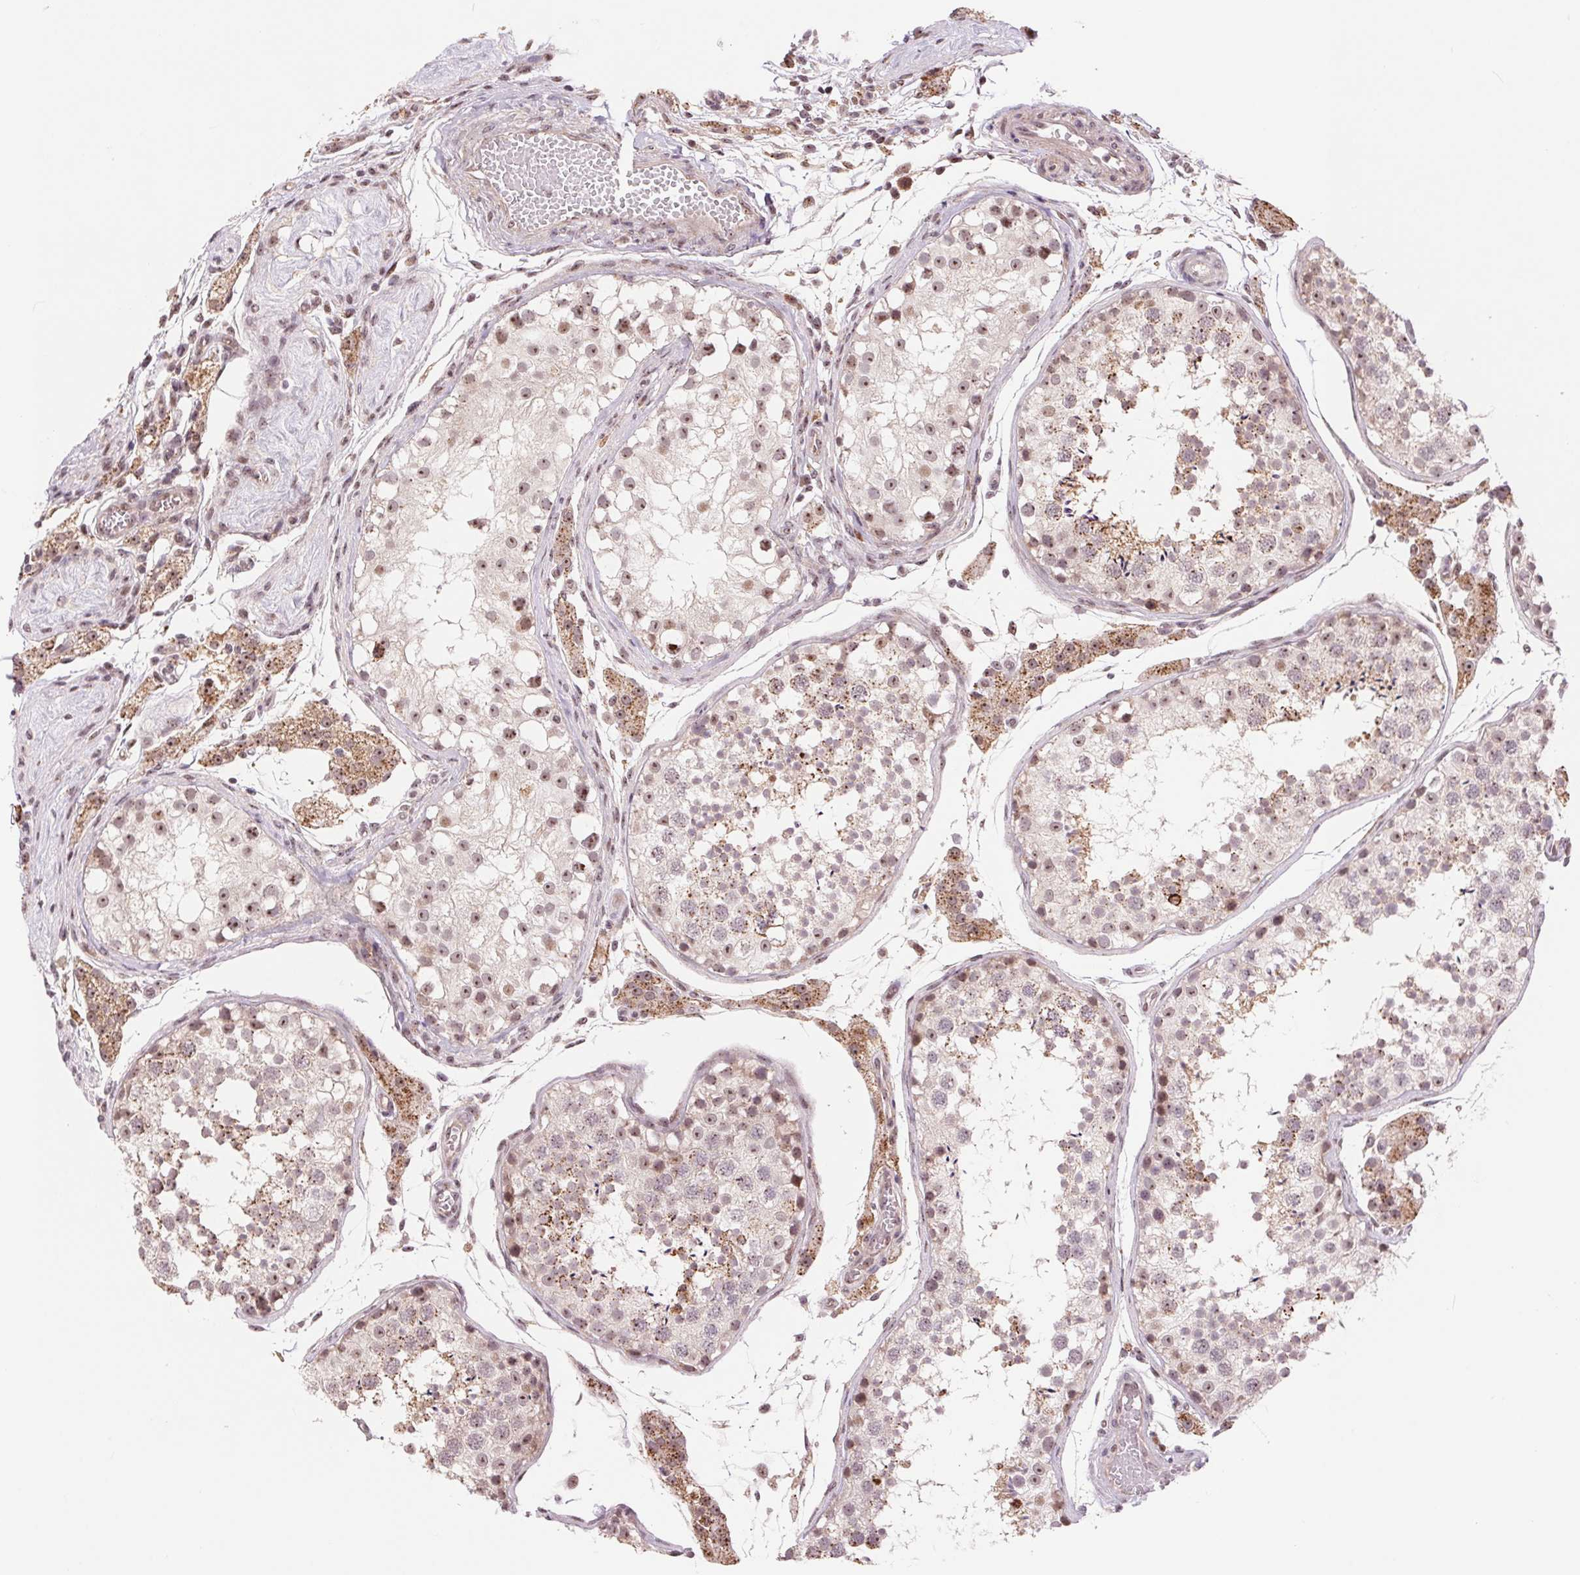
{"staining": {"intensity": "moderate", "quantity": "25%-75%", "location": "cytoplasmic/membranous,nuclear"}, "tissue": "testis", "cell_type": "Cells in seminiferous ducts", "image_type": "normal", "snomed": [{"axis": "morphology", "description": "Normal tissue, NOS"}, {"axis": "morphology", "description": "Seminoma, NOS"}, {"axis": "topography", "description": "Testis"}], "caption": "An image of human testis stained for a protein shows moderate cytoplasmic/membranous,nuclear brown staining in cells in seminiferous ducts.", "gene": "CHMP4B", "patient": {"sex": "male", "age": 29}}